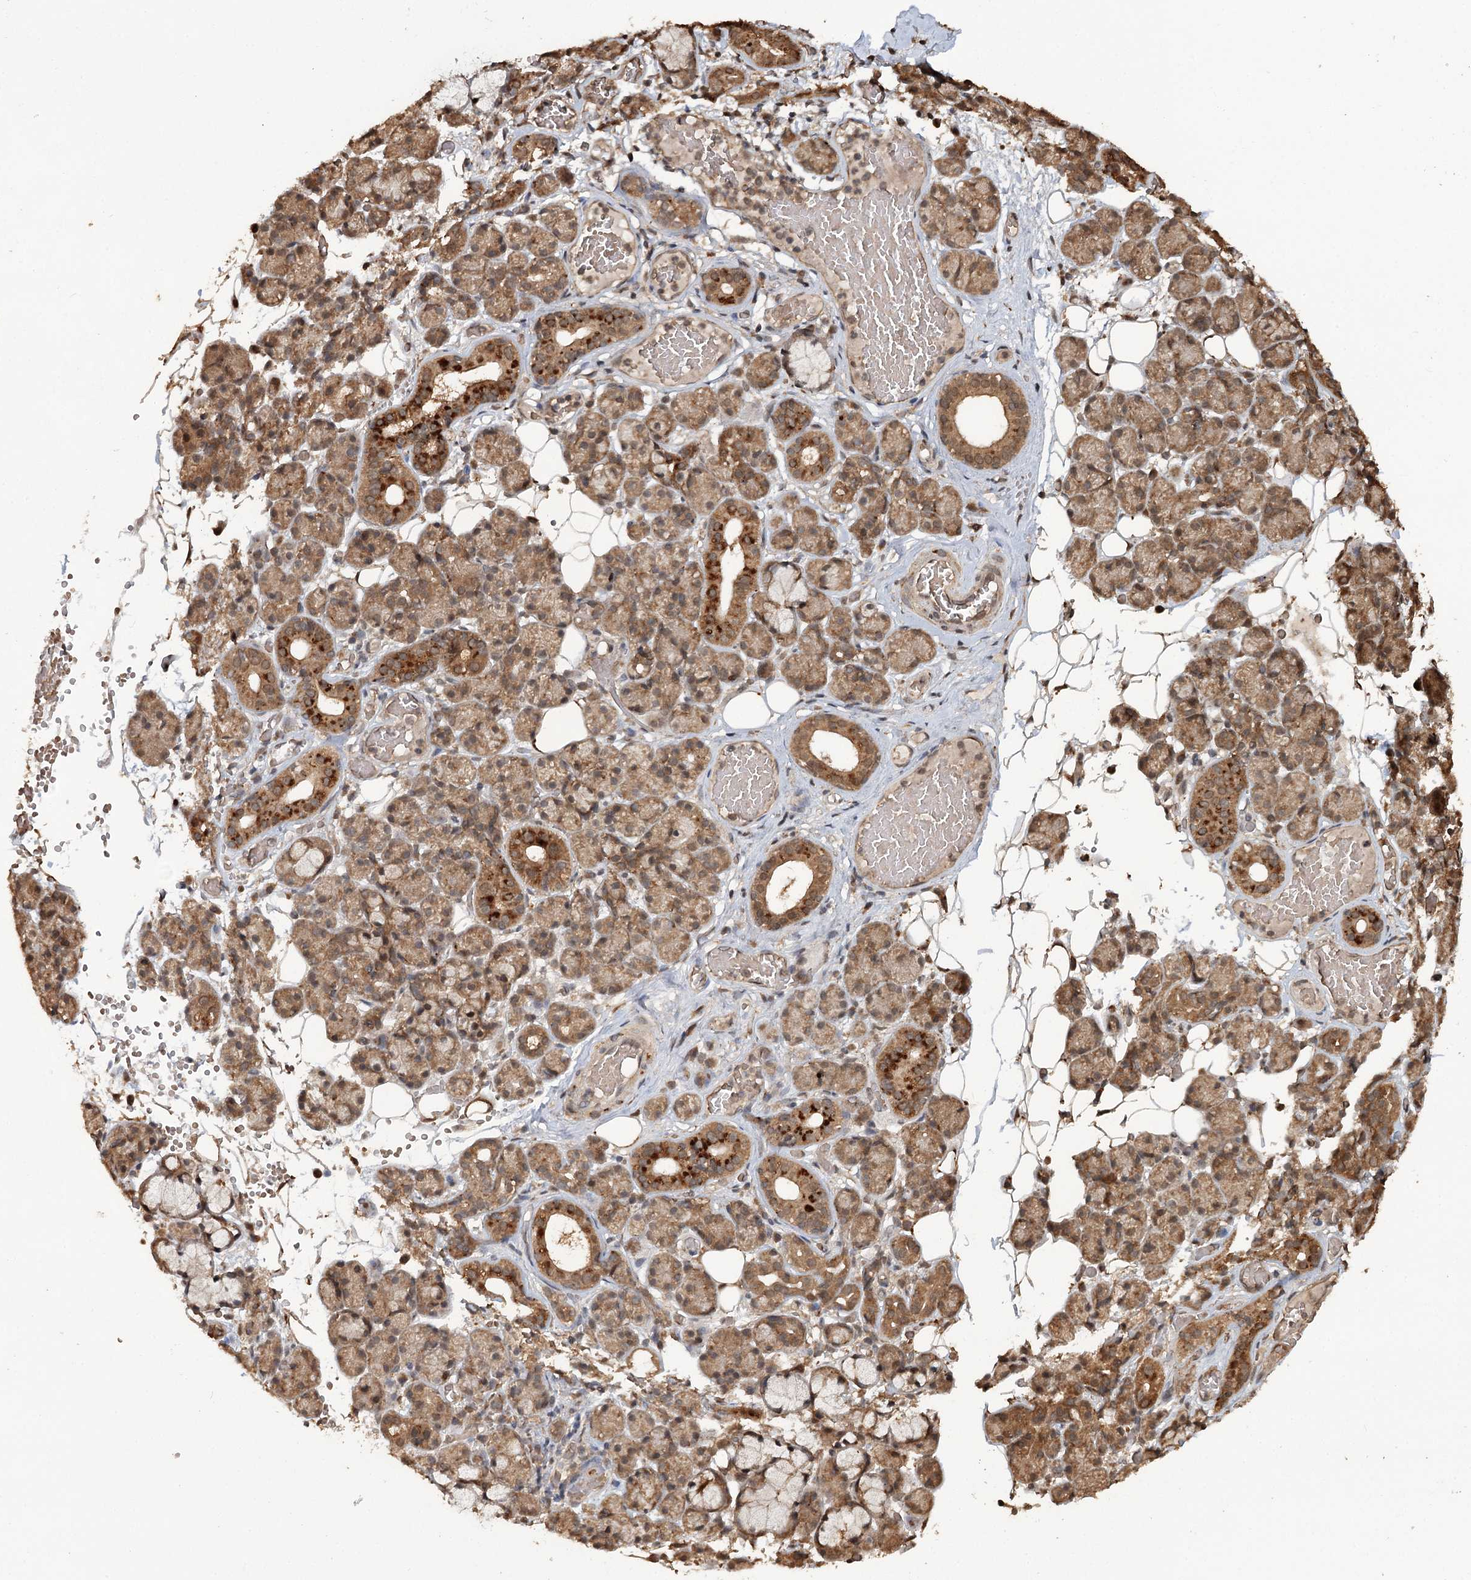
{"staining": {"intensity": "moderate", "quantity": ">75%", "location": "cytoplasmic/membranous,nuclear"}, "tissue": "salivary gland", "cell_type": "Glandular cells", "image_type": "normal", "snomed": [{"axis": "morphology", "description": "Normal tissue, NOS"}, {"axis": "topography", "description": "Salivary gland"}], "caption": "Immunohistochemistry photomicrograph of benign human salivary gland stained for a protein (brown), which shows medium levels of moderate cytoplasmic/membranous,nuclear expression in about >75% of glandular cells.", "gene": "N6AMT1", "patient": {"sex": "male", "age": 63}}